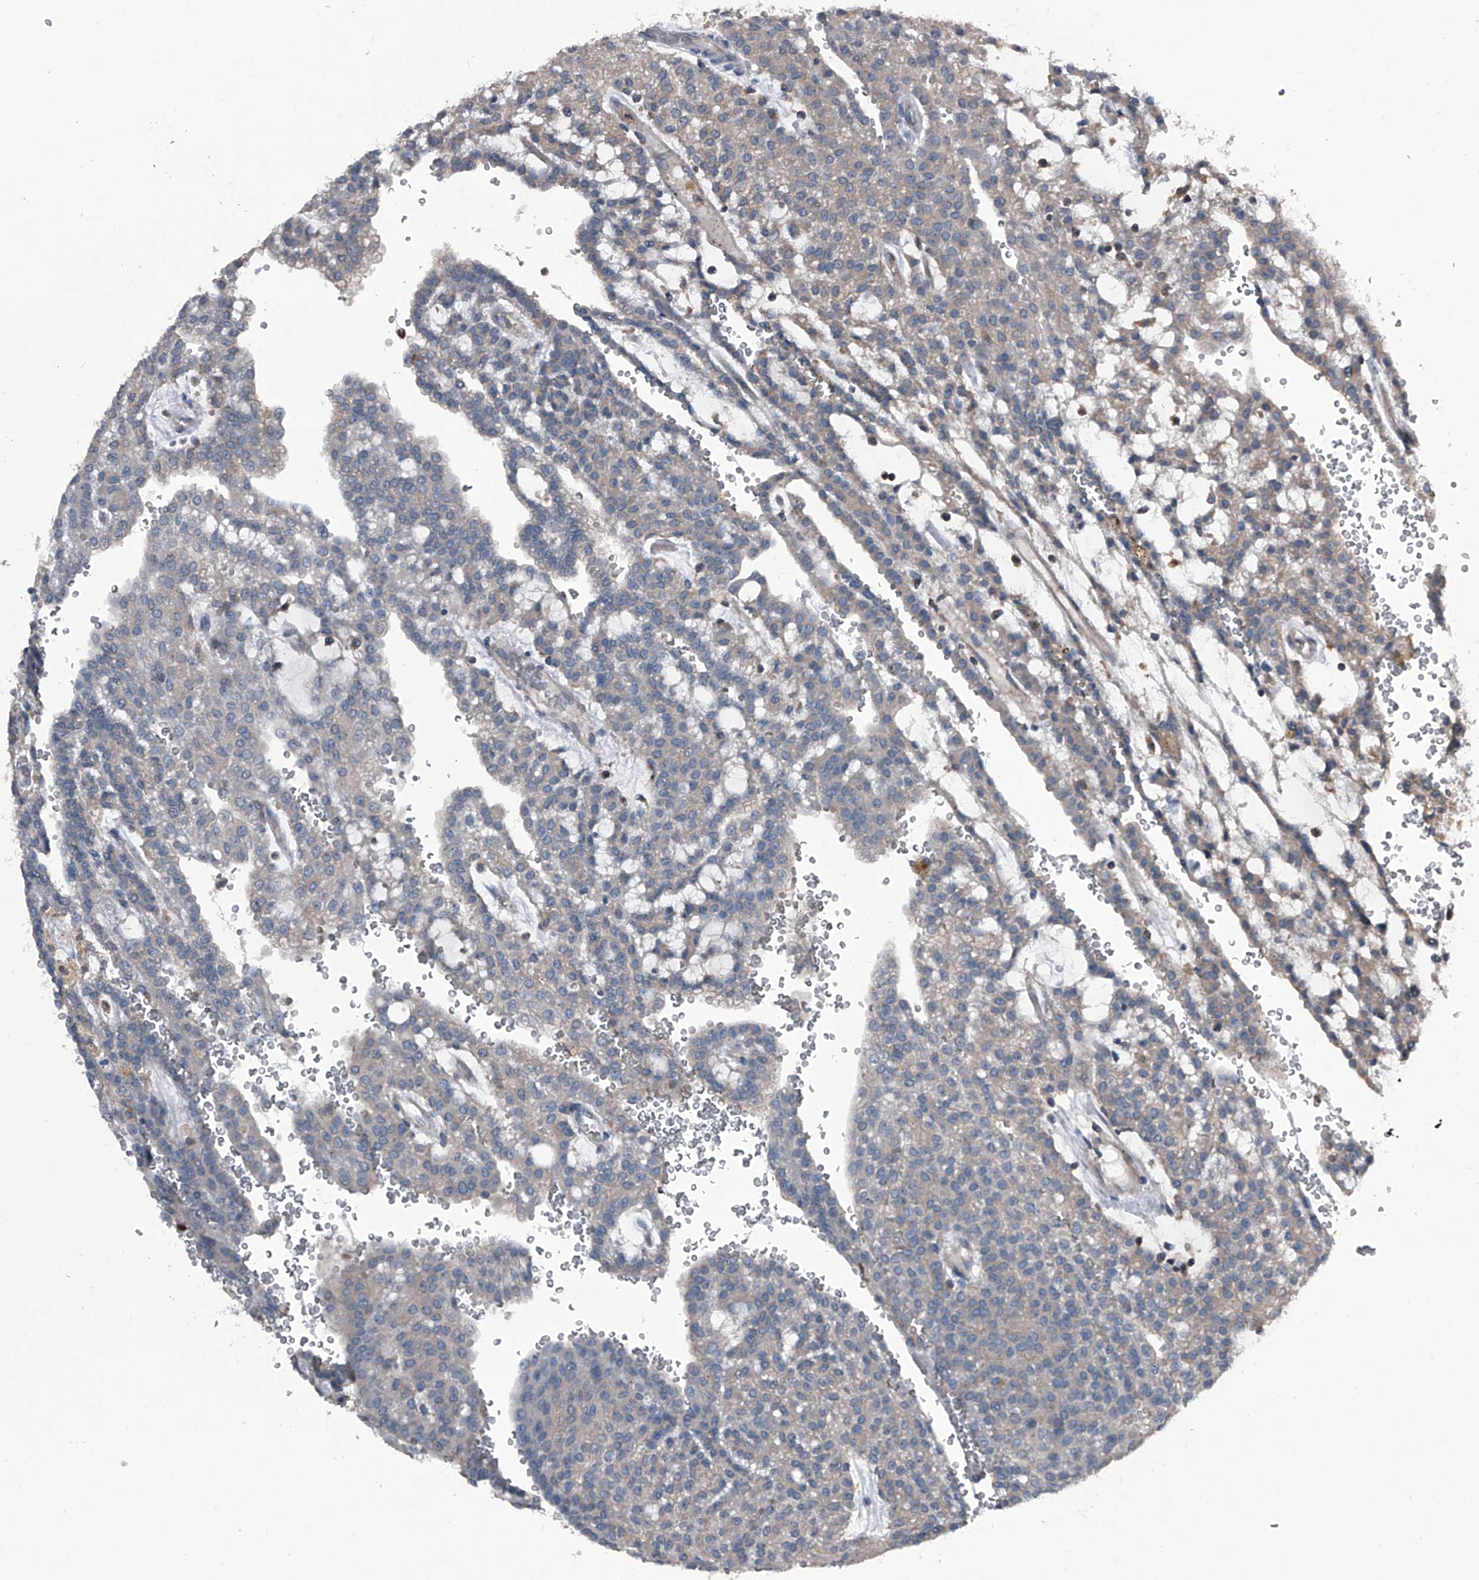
{"staining": {"intensity": "weak", "quantity": "25%-75%", "location": "cytoplasmic/membranous"}, "tissue": "renal cancer", "cell_type": "Tumor cells", "image_type": "cancer", "snomed": [{"axis": "morphology", "description": "Adenocarcinoma, NOS"}, {"axis": "topography", "description": "Kidney"}], "caption": "IHC image of human adenocarcinoma (renal) stained for a protein (brown), which displays low levels of weak cytoplasmic/membranous staining in about 25%-75% of tumor cells.", "gene": "PIP5K1A", "patient": {"sex": "male", "age": 63}}